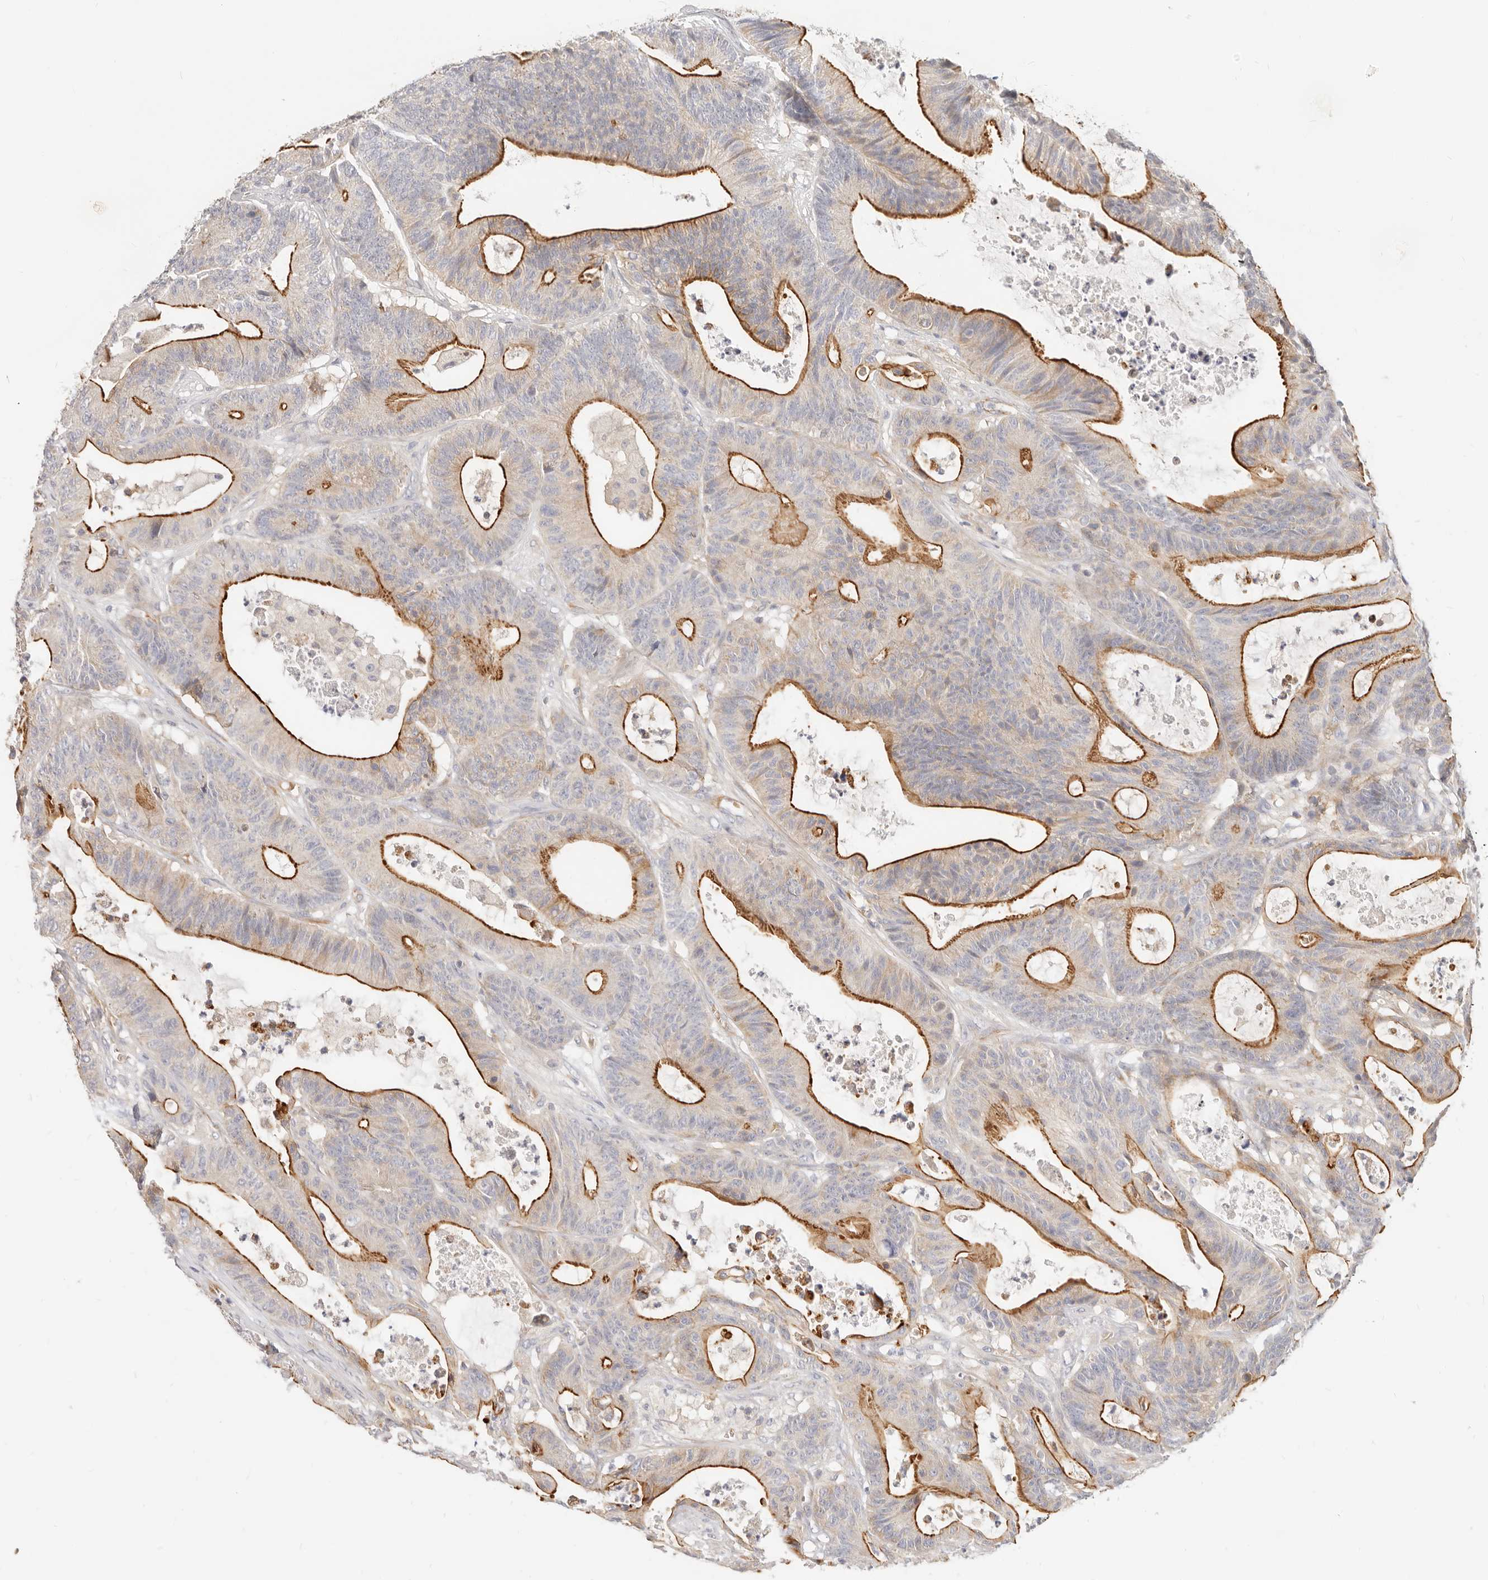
{"staining": {"intensity": "strong", "quantity": "25%-75%", "location": "cytoplasmic/membranous"}, "tissue": "colorectal cancer", "cell_type": "Tumor cells", "image_type": "cancer", "snomed": [{"axis": "morphology", "description": "Adenocarcinoma, NOS"}, {"axis": "topography", "description": "Colon"}], "caption": "Protein staining of colorectal adenocarcinoma tissue shows strong cytoplasmic/membranous positivity in approximately 25%-75% of tumor cells. The protein of interest is stained brown, and the nuclei are stained in blue (DAB IHC with brightfield microscopy, high magnification).", "gene": "LTB4R2", "patient": {"sex": "female", "age": 84}}